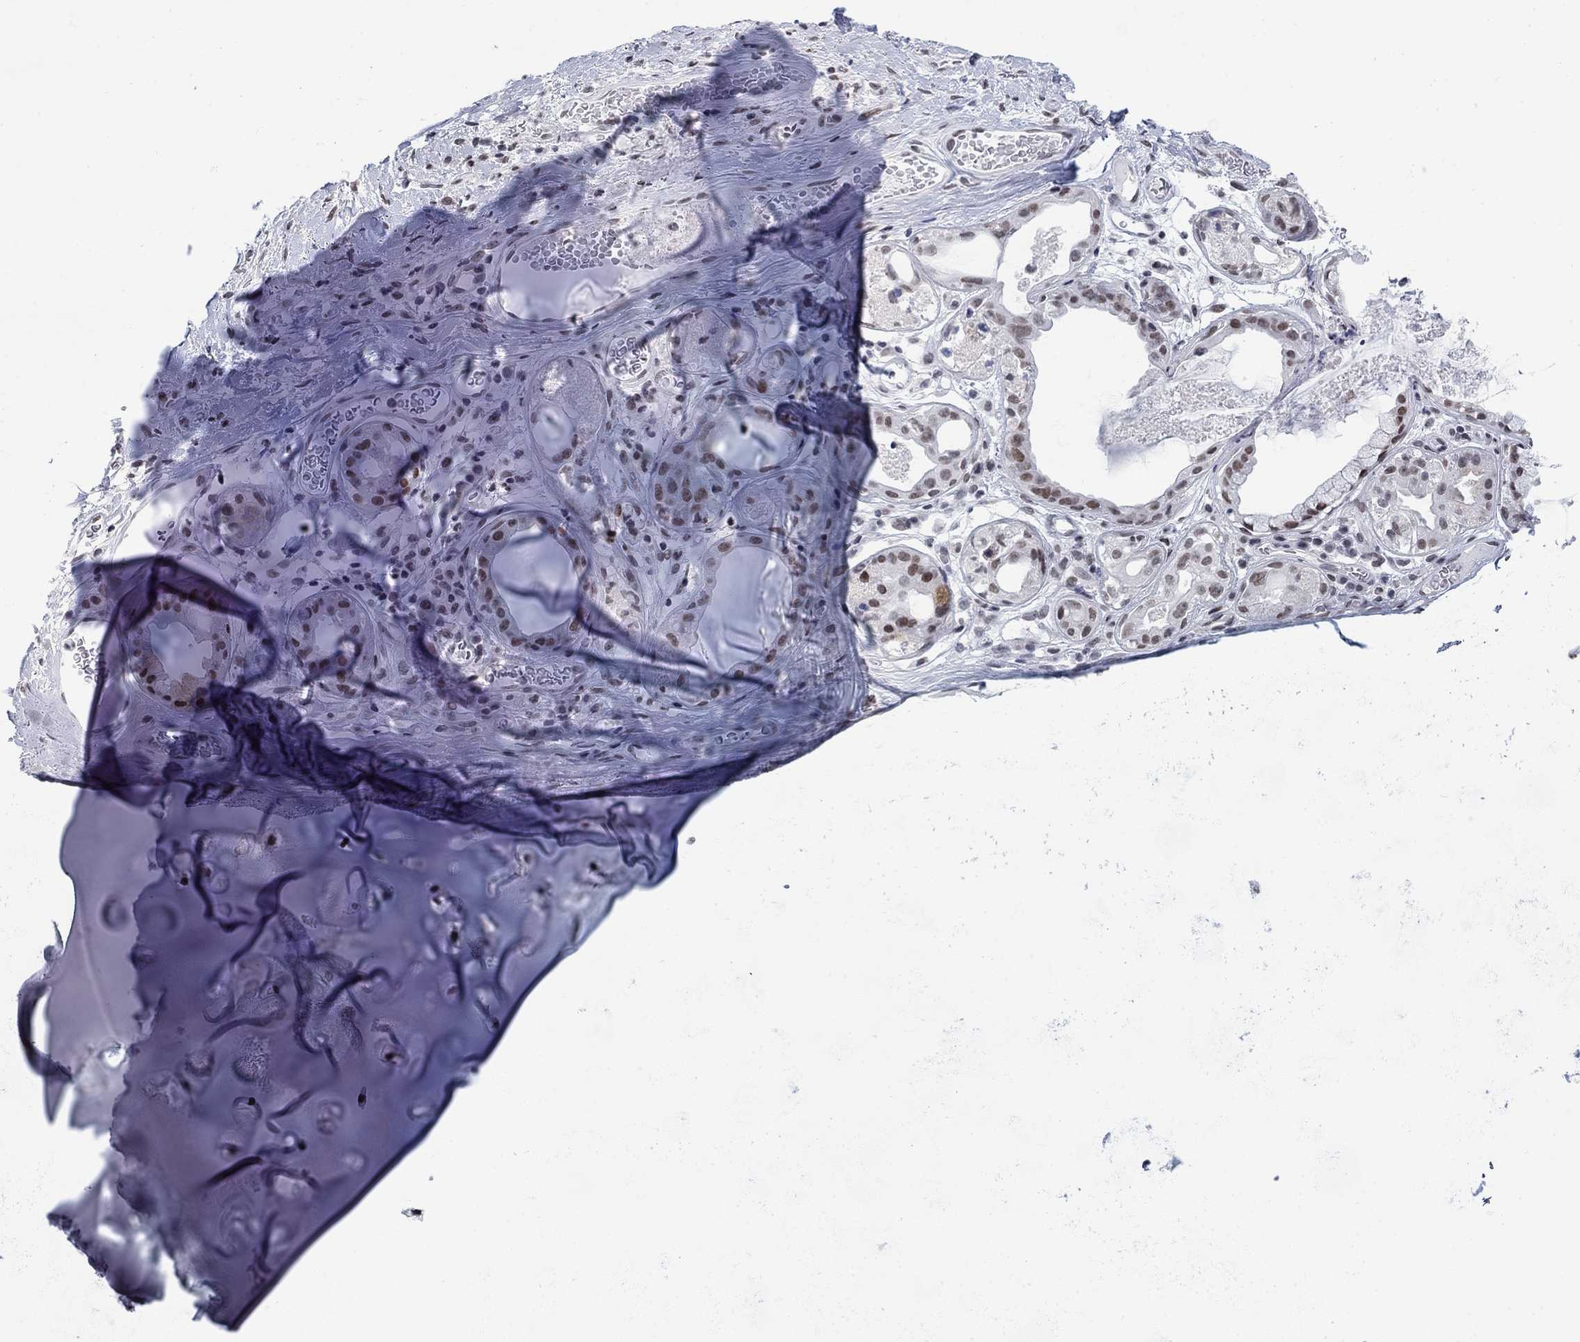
{"staining": {"intensity": "moderate", "quantity": "<25%", "location": "nuclear"}, "tissue": "soft tissue", "cell_type": "Chondrocytes", "image_type": "normal", "snomed": [{"axis": "morphology", "description": "Normal tissue, NOS"}, {"axis": "topography", "description": "Cartilage tissue"}], "caption": "About <25% of chondrocytes in normal human soft tissue display moderate nuclear protein positivity as visualized by brown immunohistochemical staining.", "gene": "NPAS3", "patient": {"sex": "male", "age": 81}}